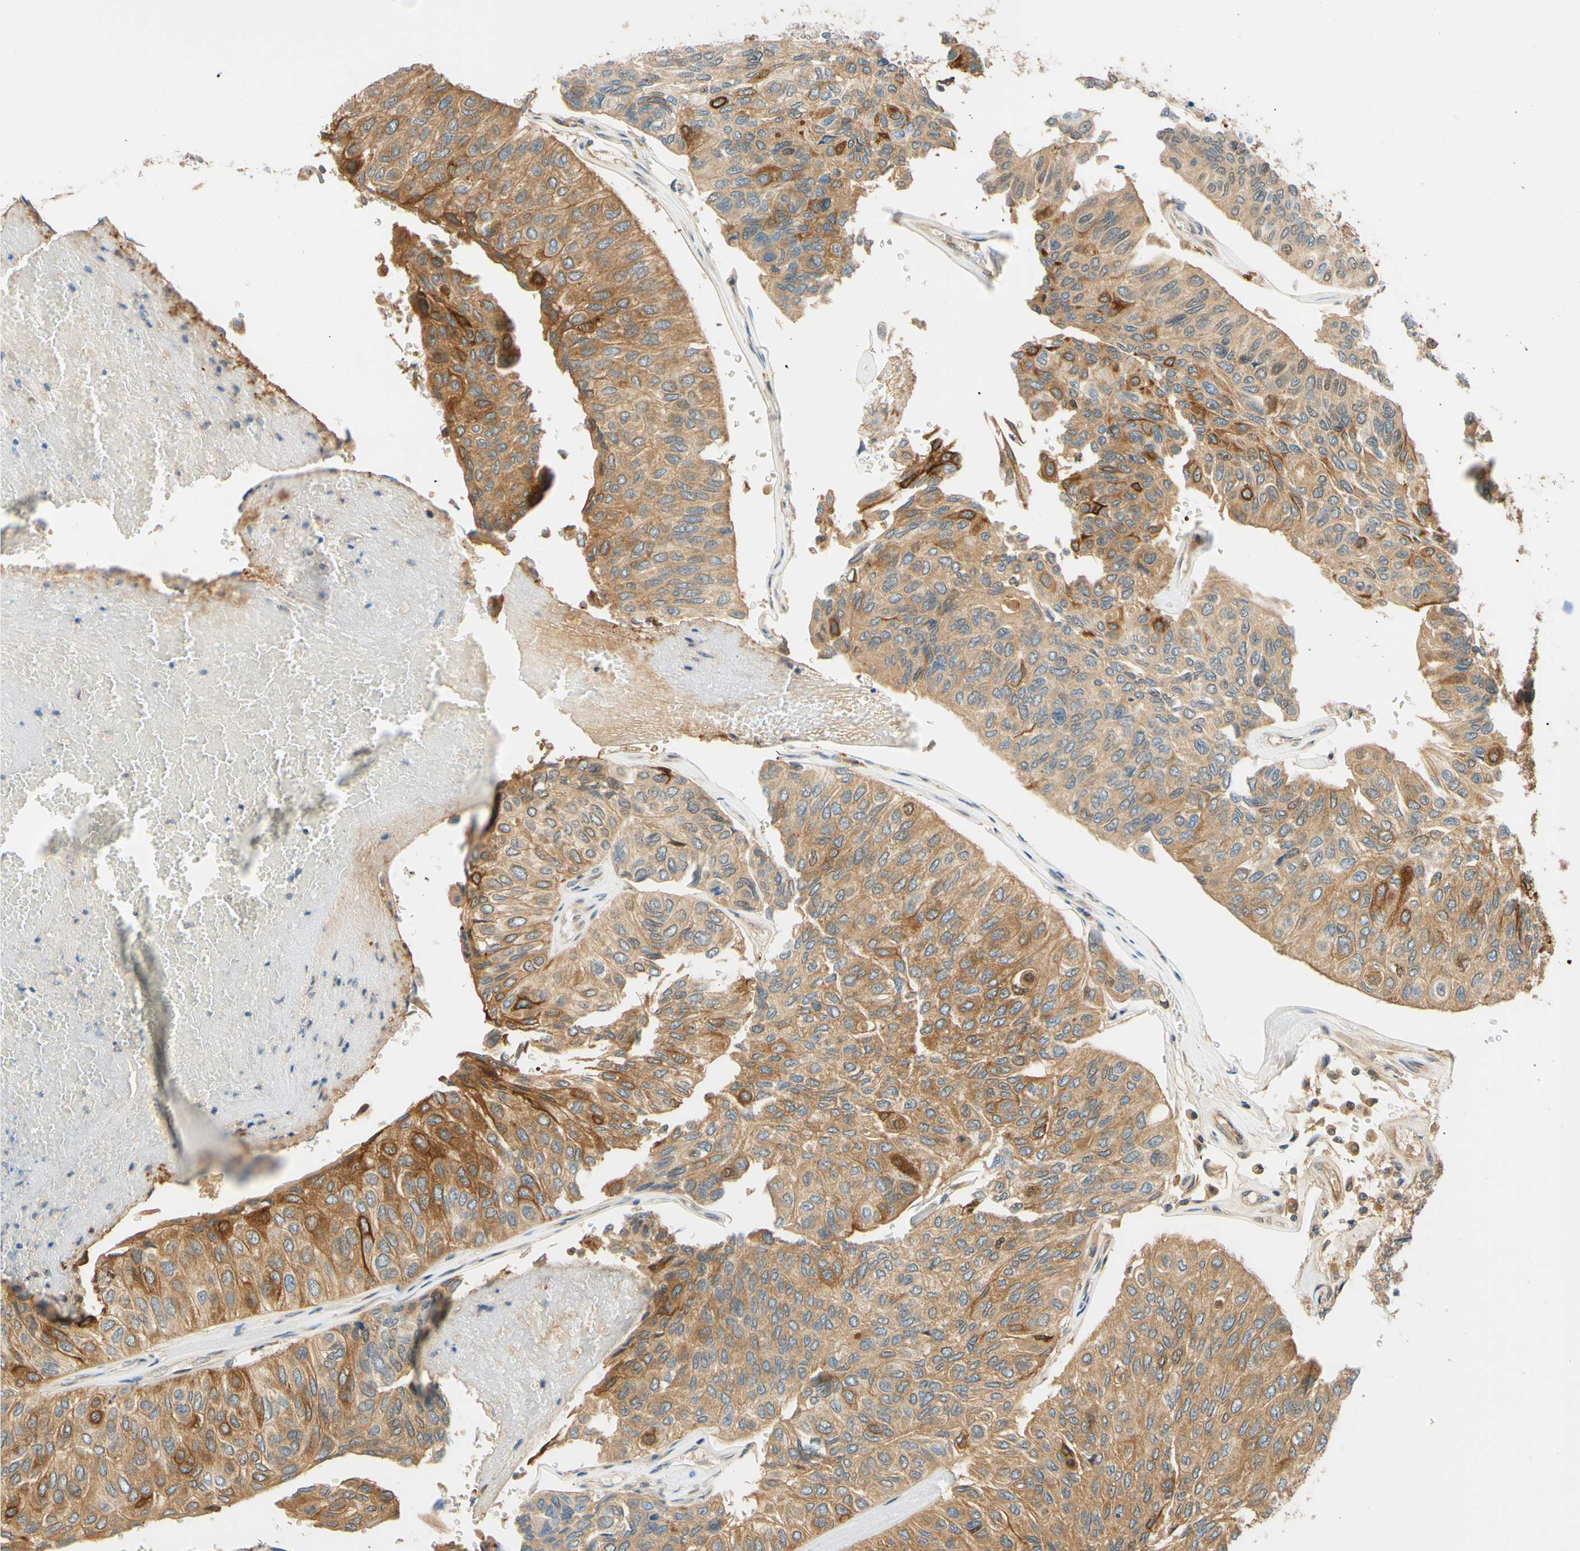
{"staining": {"intensity": "moderate", "quantity": ">75%", "location": "cytoplasmic/membranous"}, "tissue": "urothelial cancer", "cell_type": "Tumor cells", "image_type": "cancer", "snomed": [{"axis": "morphology", "description": "Urothelial carcinoma, High grade"}, {"axis": "topography", "description": "Urinary bladder"}], "caption": "Immunohistochemical staining of human urothelial cancer demonstrates moderate cytoplasmic/membranous protein expression in about >75% of tumor cells. Using DAB (3,3'-diaminobenzidine) (brown) and hematoxylin (blue) stains, captured at high magnification using brightfield microscopy.", "gene": "C2CD2L", "patient": {"sex": "male", "age": 66}}